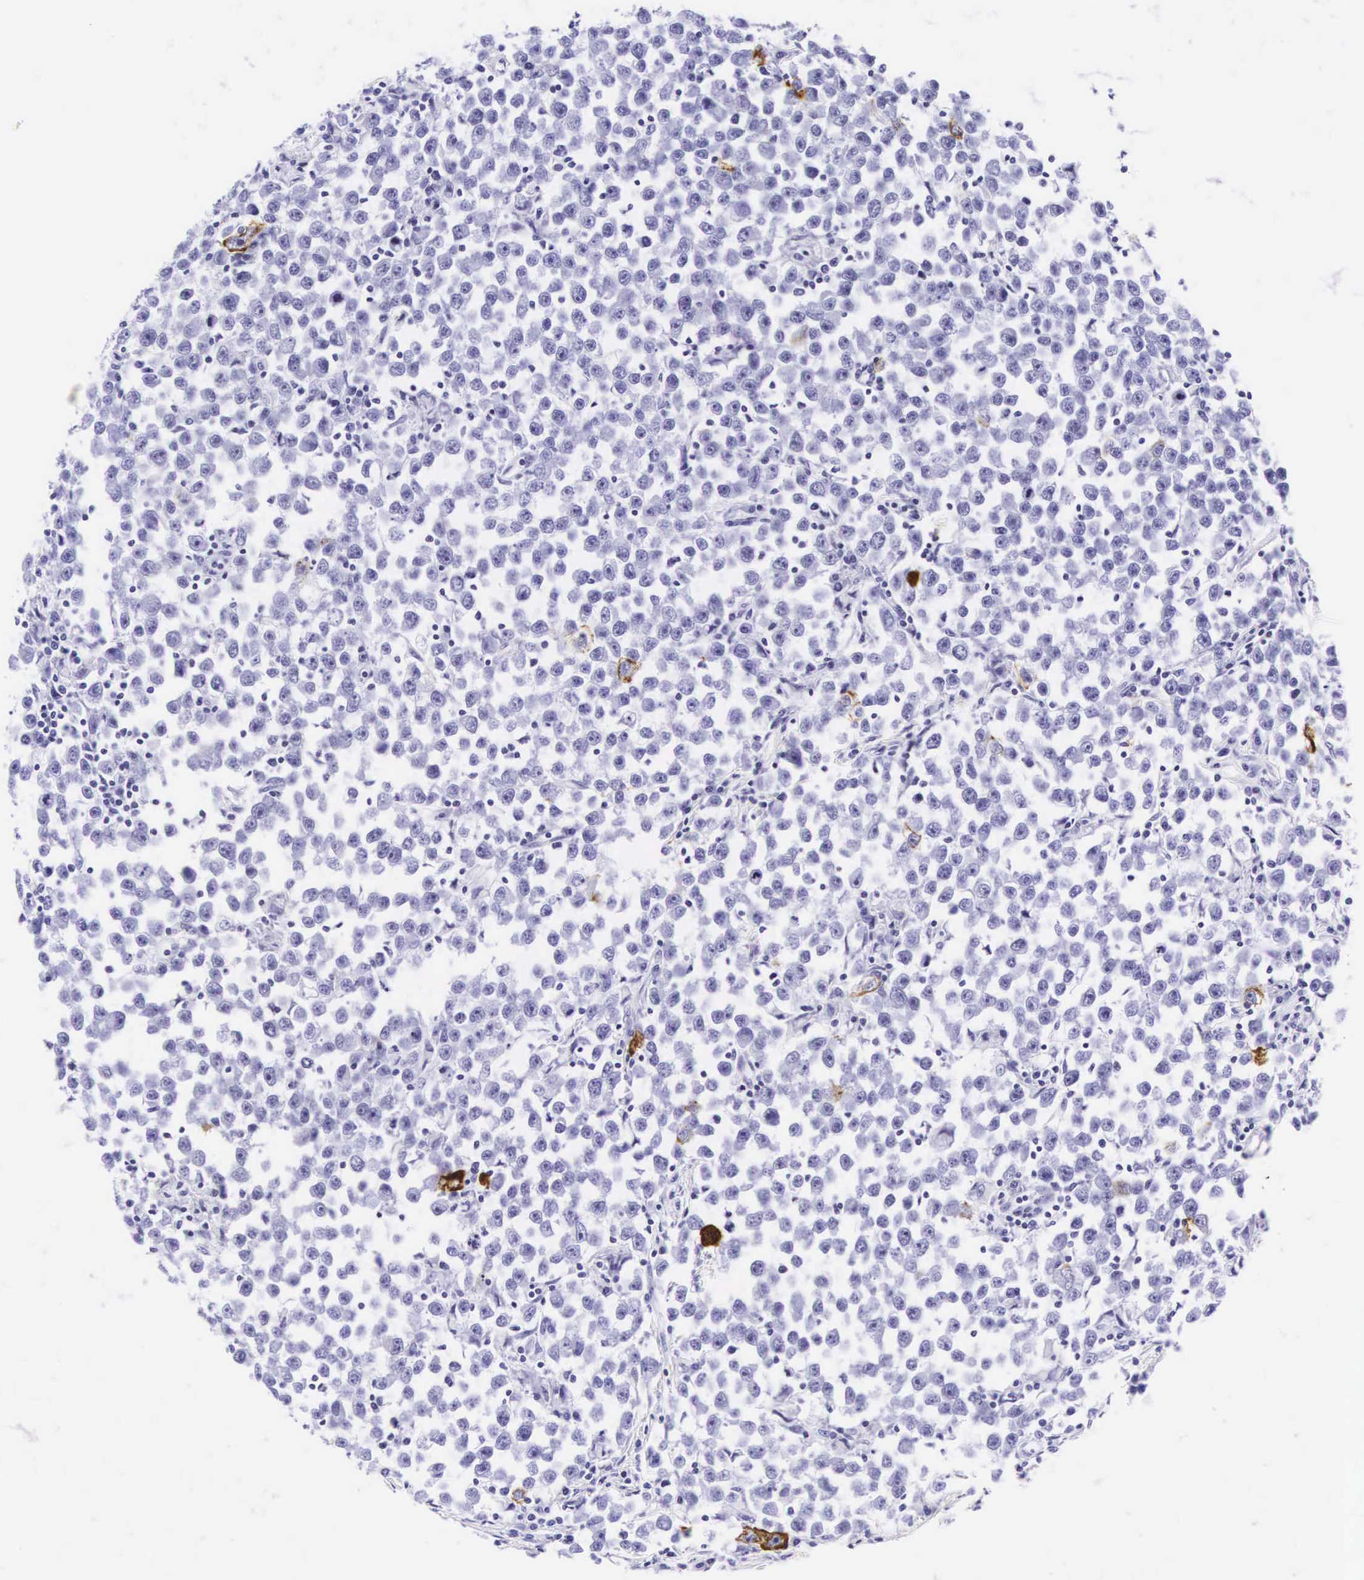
{"staining": {"intensity": "negative", "quantity": "none", "location": "none"}, "tissue": "testis cancer", "cell_type": "Tumor cells", "image_type": "cancer", "snomed": [{"axis": "morphology", "description": "Seminoma, NOS"}, {"axis": "topography", "description": "Testis"}], "caption": "Testis cancer (seminoma) was stained to show a protein in brown. There is no significant positivity in tumor cells.", "gene": "KRT18", "patient": {"sex": "male", "age": 33}}